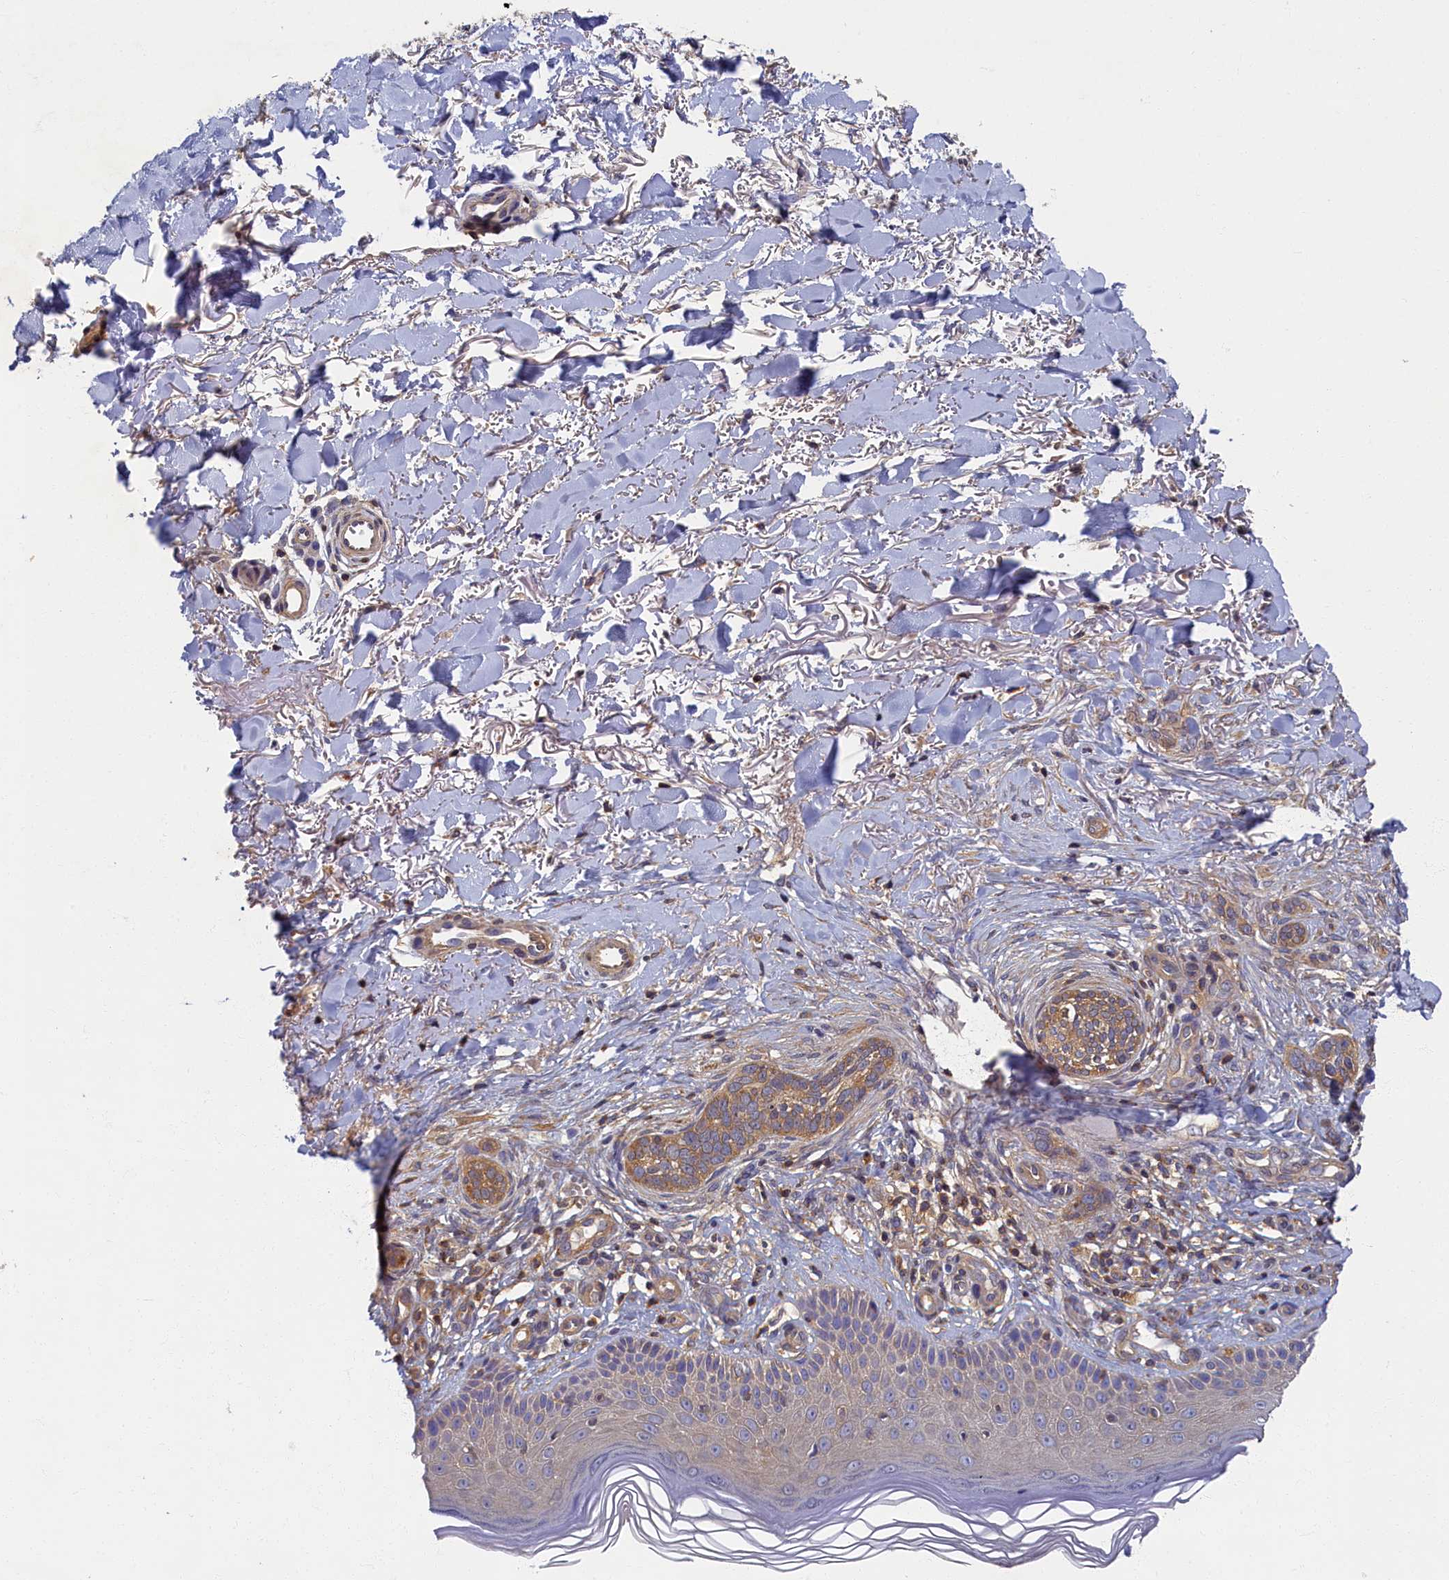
{"staining": {"intensity": "moderate", "quantity": ">75%", "location": "cytoplasmic/membranous"}, "tissue": "skin cancer", "cell_type": "Tumor cells", "image_type": "cancer", "snomed": [{"axis": "morphology", "description": "Normal tissue, NOS"}, {"axis": "morphology", "description": "Basal cell carcinoma"}, {"axis": "topography", "description": "Skin"}], "caption": "Protein positivity by immunohistochemistry (IHC) shows moderate cytoplasmic/membranous expression in about >75% of tumor cells in basal cell carcinoma (skin). Nuclei are stained in blue.", "gene": "TBCB", "patient": {"sex": "female", "age": 67}}